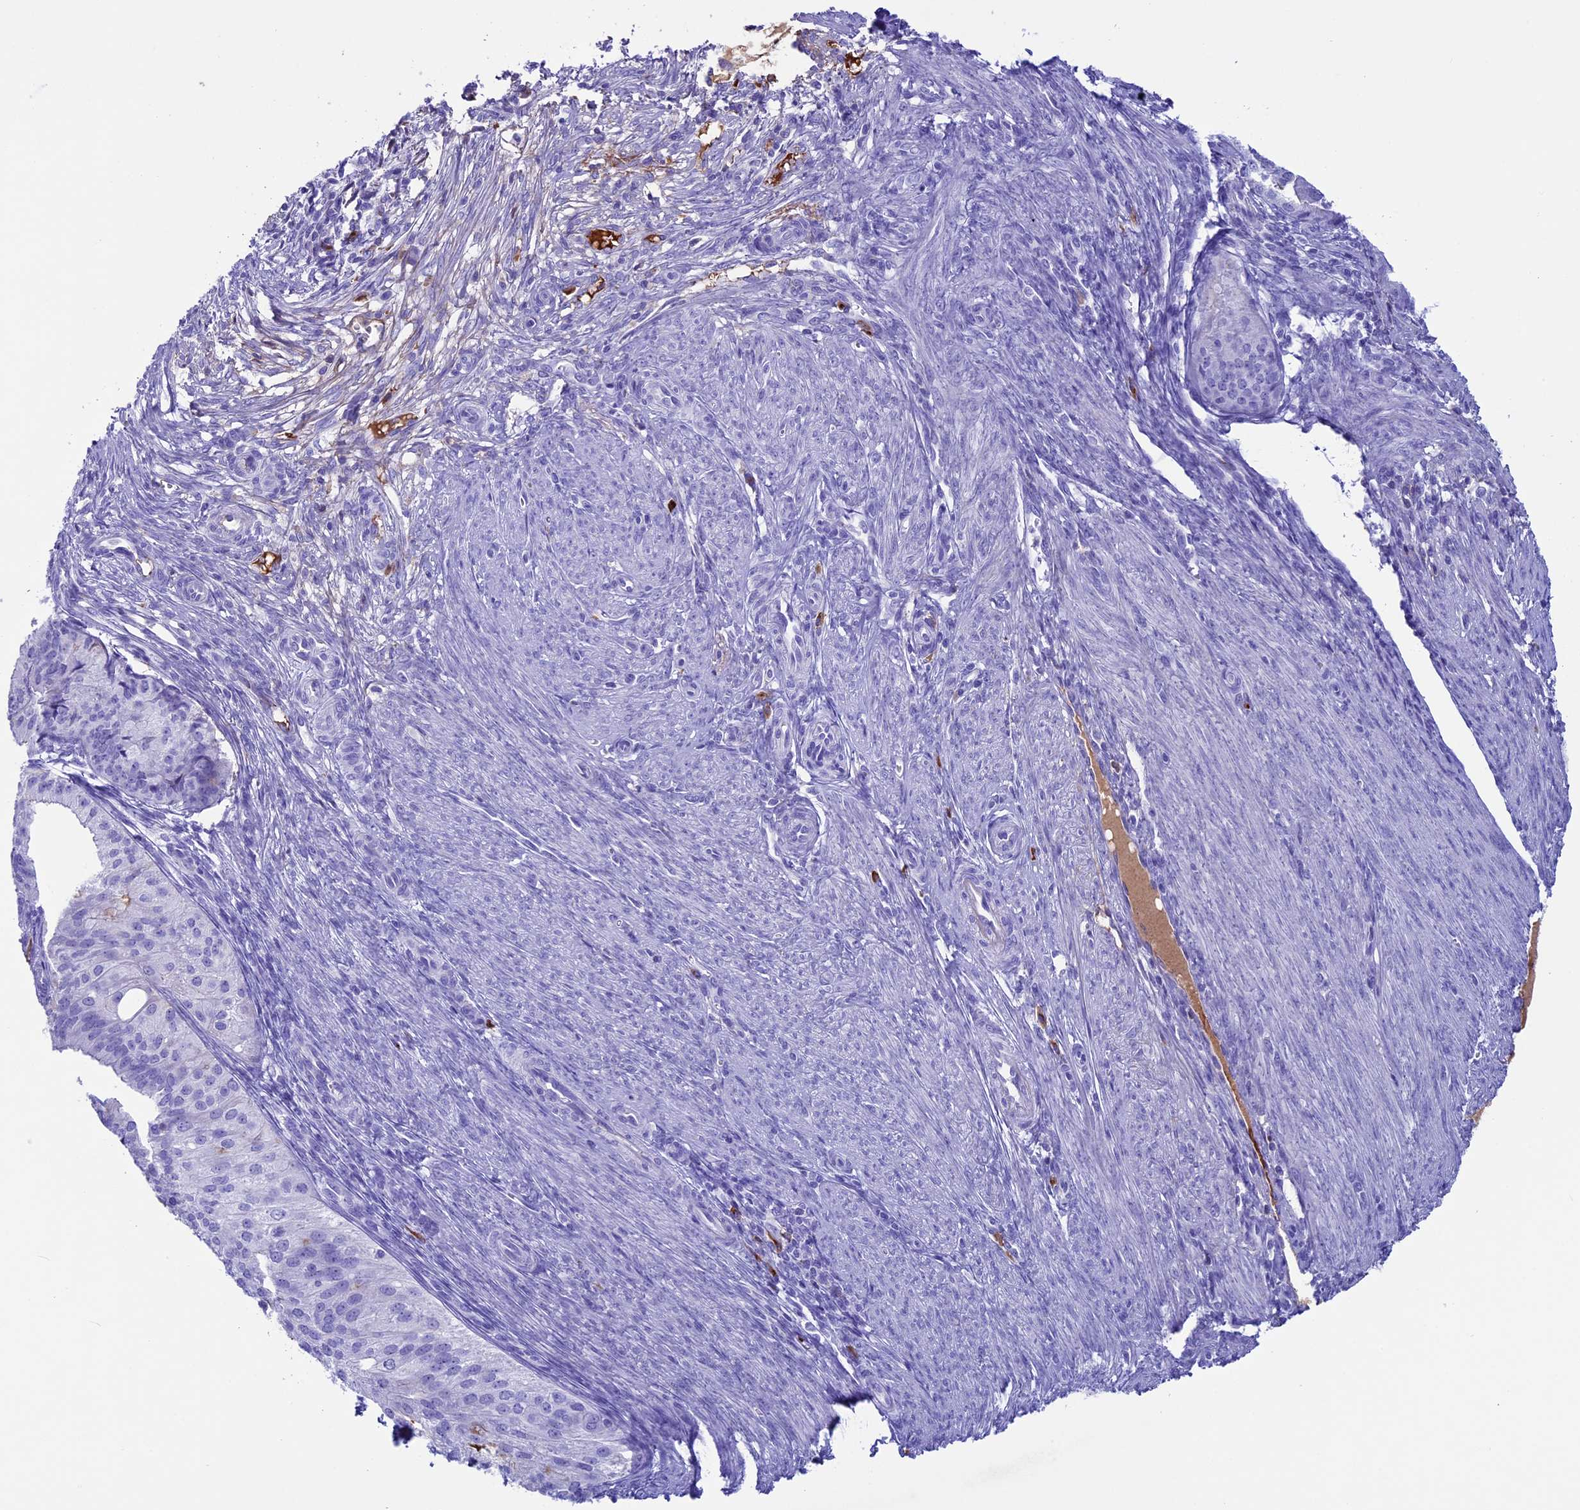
{"staining": {"intensity": "negative", "quantity": "none", "location": "none"}, "tissue": "endometrial cancer", "cell_type": "Tumor cells", "image_type": "cancer", "snomed": [{"axis": "morphology", "description": "Adenocarcinoma, NOS"}, {"axis": "topography", "description": "Endometrium"}], "caption": "A photomicrograph of endometrial cancer stained for a protein demonstrates no brown staining in tumor cells. The staining was performed using DAB (3,3'-diaminobenzidine) to visualize the protein expression in brown, while the nuclei were stained in blue with hematoxylin (Magnification: 20x).", "gene": "IGSF6", "patient": {"sex": "female", "age": 50}}